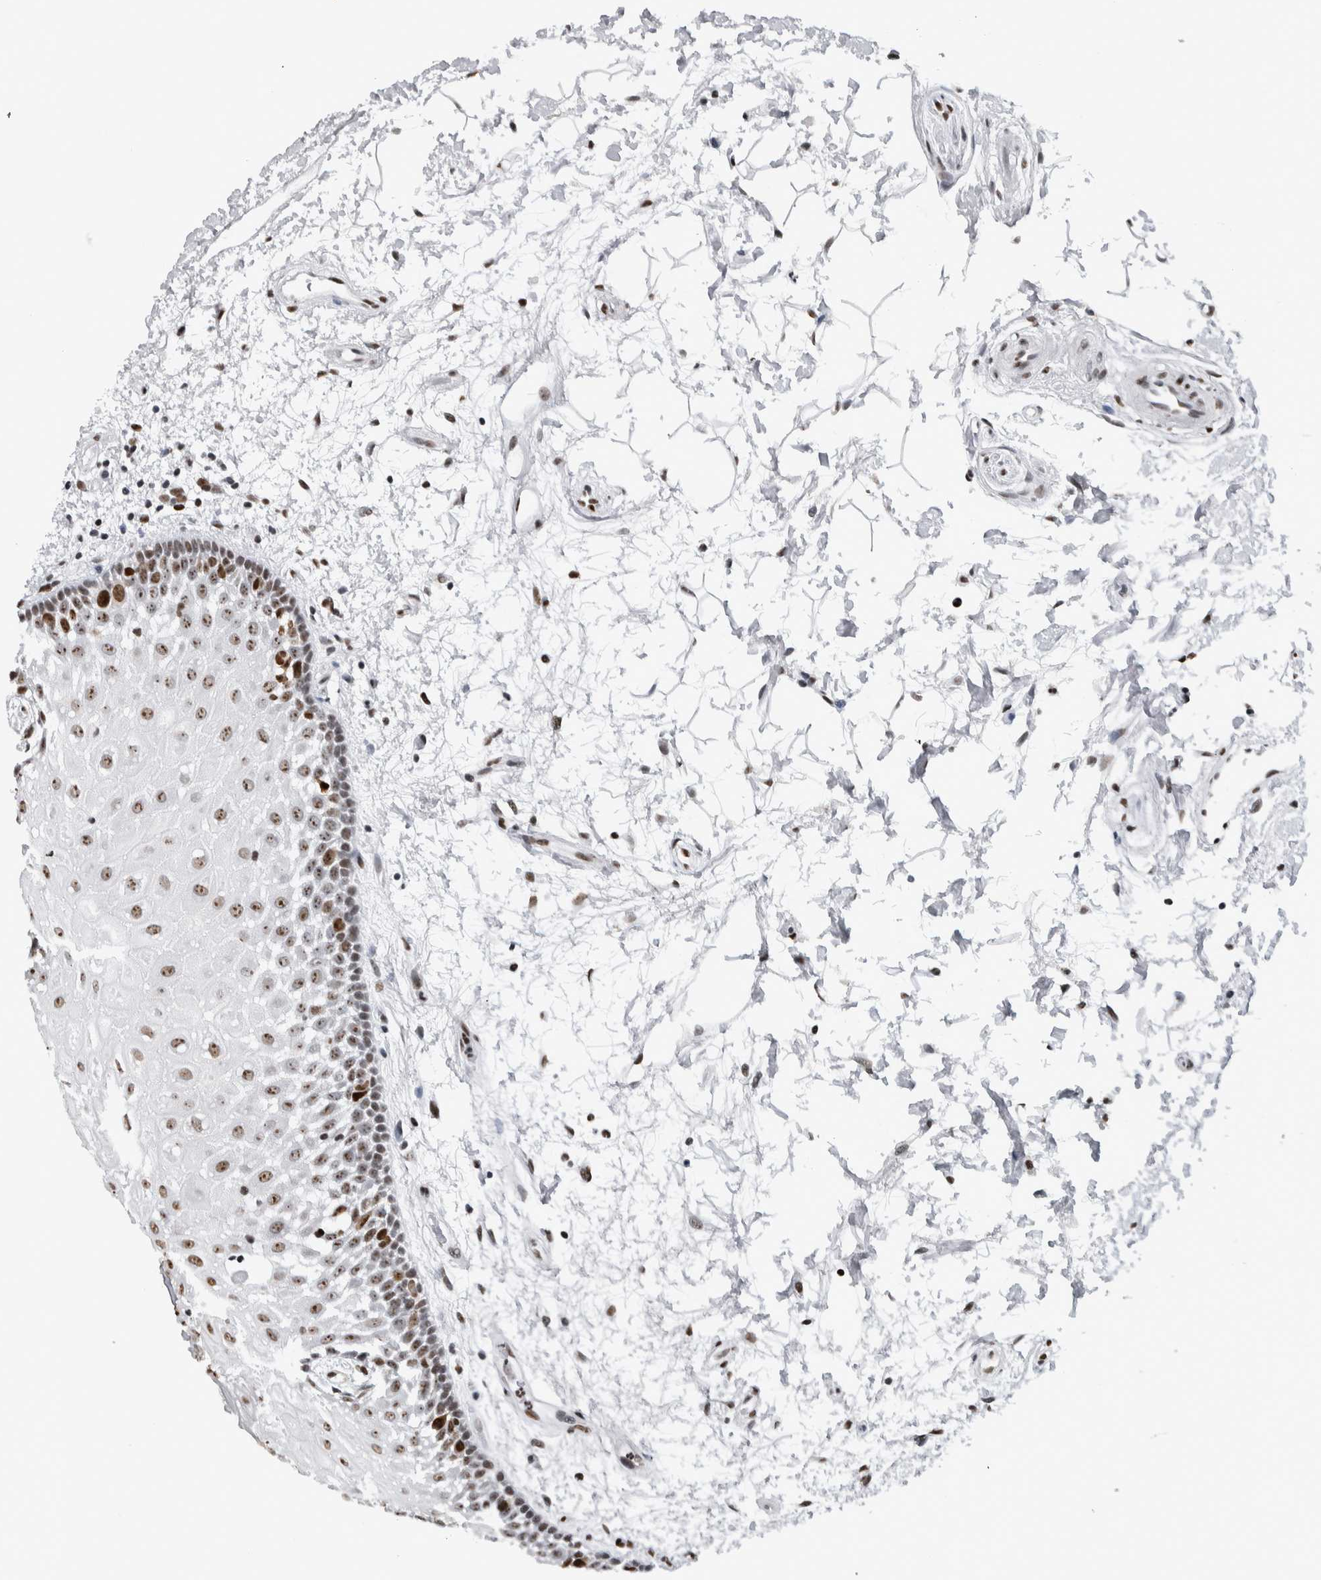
{"staining": {"intensity": "strong", "quantity": ">75%", "location": "nuclear"}, "tissue": "oral mucosa", "cell_type": "Squamous epithelial cells", "image_type": "normal", "snomed": [{"axis": "morphology", "description": "Normal tissue, NOS"}, {"axis": "topography", "description": "Skeletal muscle"}, {"axis": "topography", "description": "Oral tissue"}, {"axis": "topography", "description": "Peripheral nerve tissue"}], "caption": "Oral mucosa was stained to show a protein in brown. There is high levels of strong nuclear expression in approximately >75% of squamous epithelial cells. (DAB (3,3'-diaminobenzidine) IHC with brightfield microscopy, high magnification).", "gene": "TOP2B", "patient": {"sex": "female", "age": 84}}